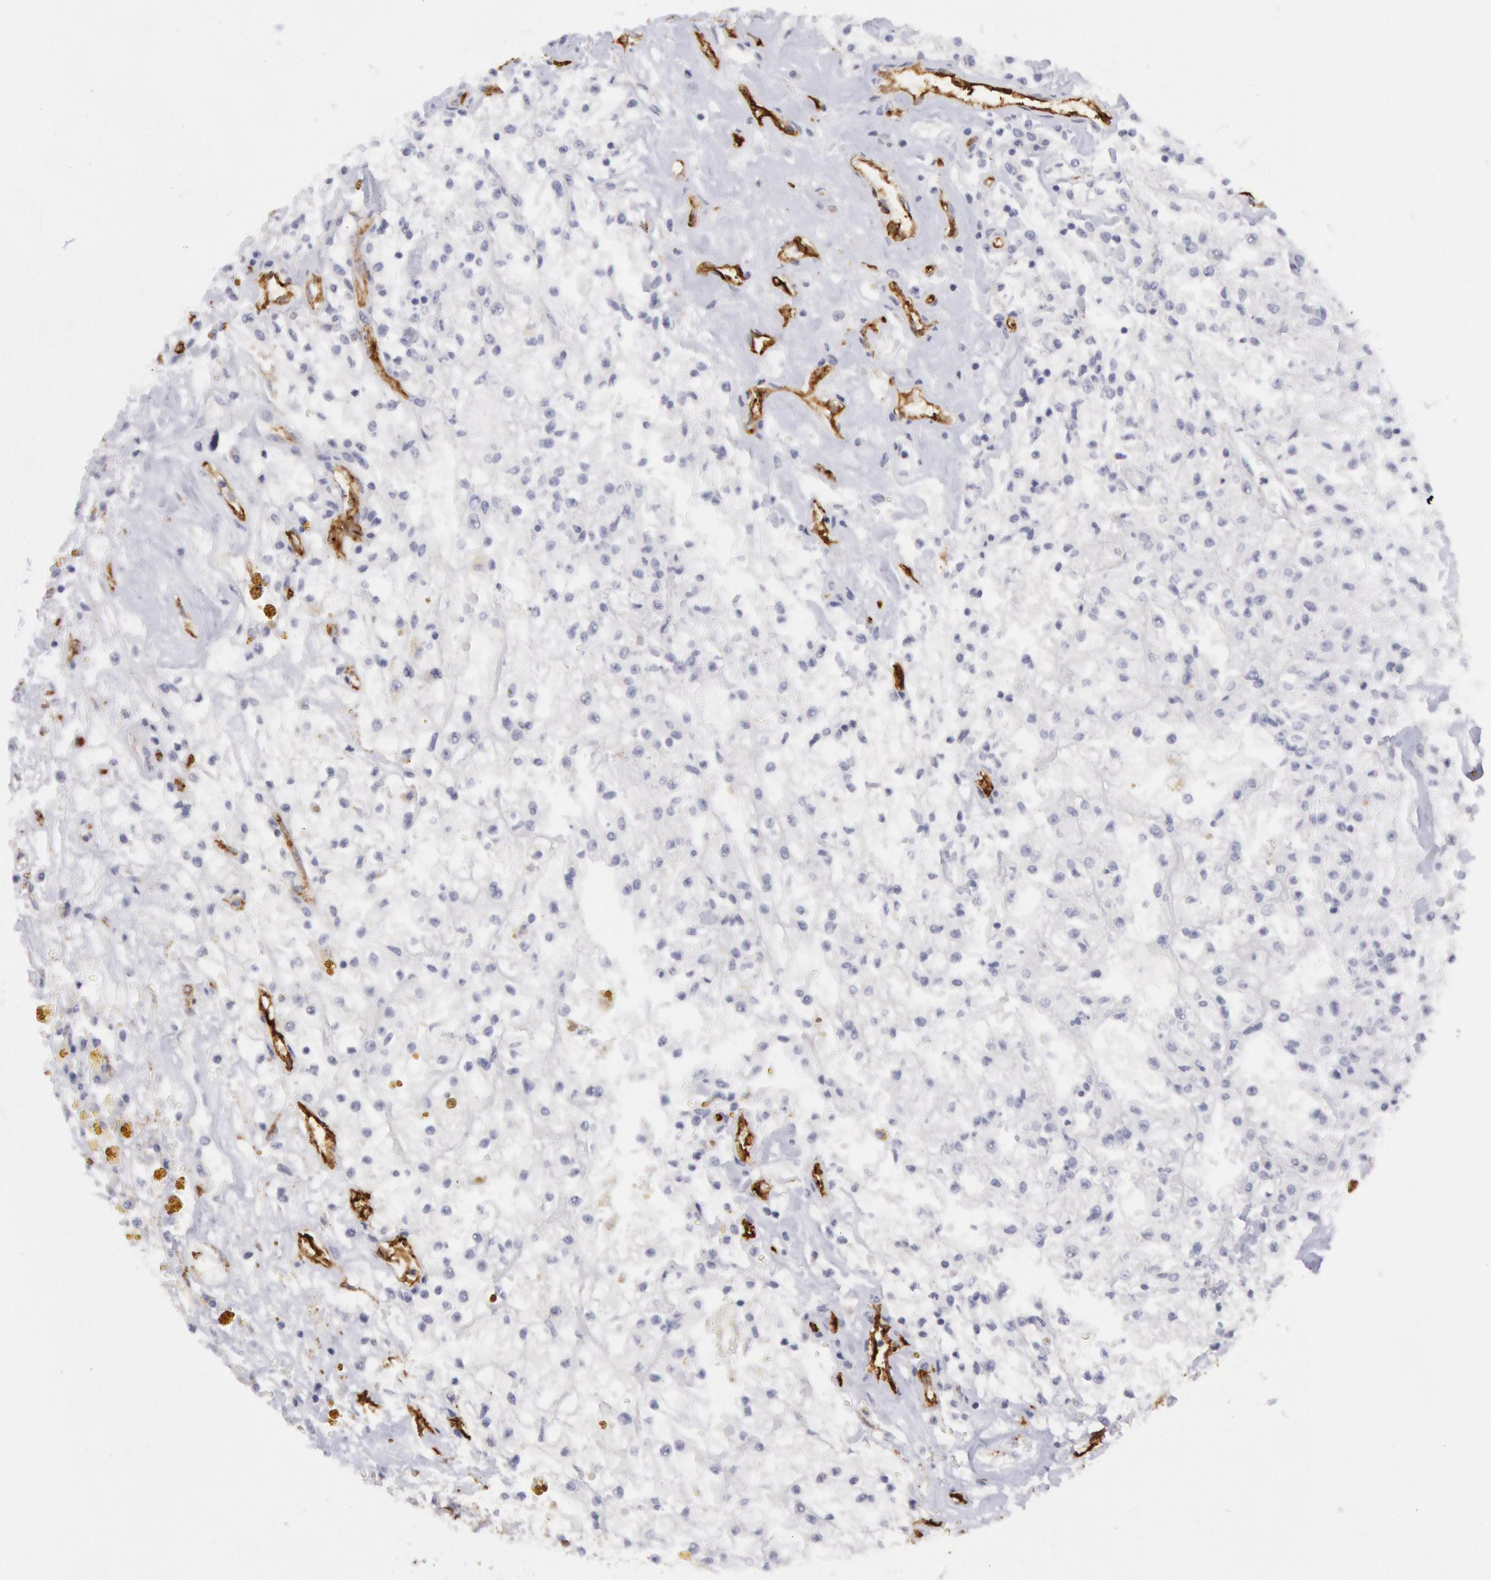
{"staining": {"intensity": "negative", "quantity": "none", "location": "none"}, "tissue": "renal cancer", "cell_type": "Tumor cells", "image_type": "cancer", "snomed": [{"axis": "morphology", "description": "Adenocarcinoma, NOS"}, {"axis": "topography", "description": "Kidney"}], "caption": "An immunohistochemistry (IHC) micrograph of renal cancer (adenocarcinoma) is shown. There is no staining in tumor cells of renal cancer (adenocarcinoma).", "gene": "CDH13", "patient": {"sex": "male", "age": 78}}